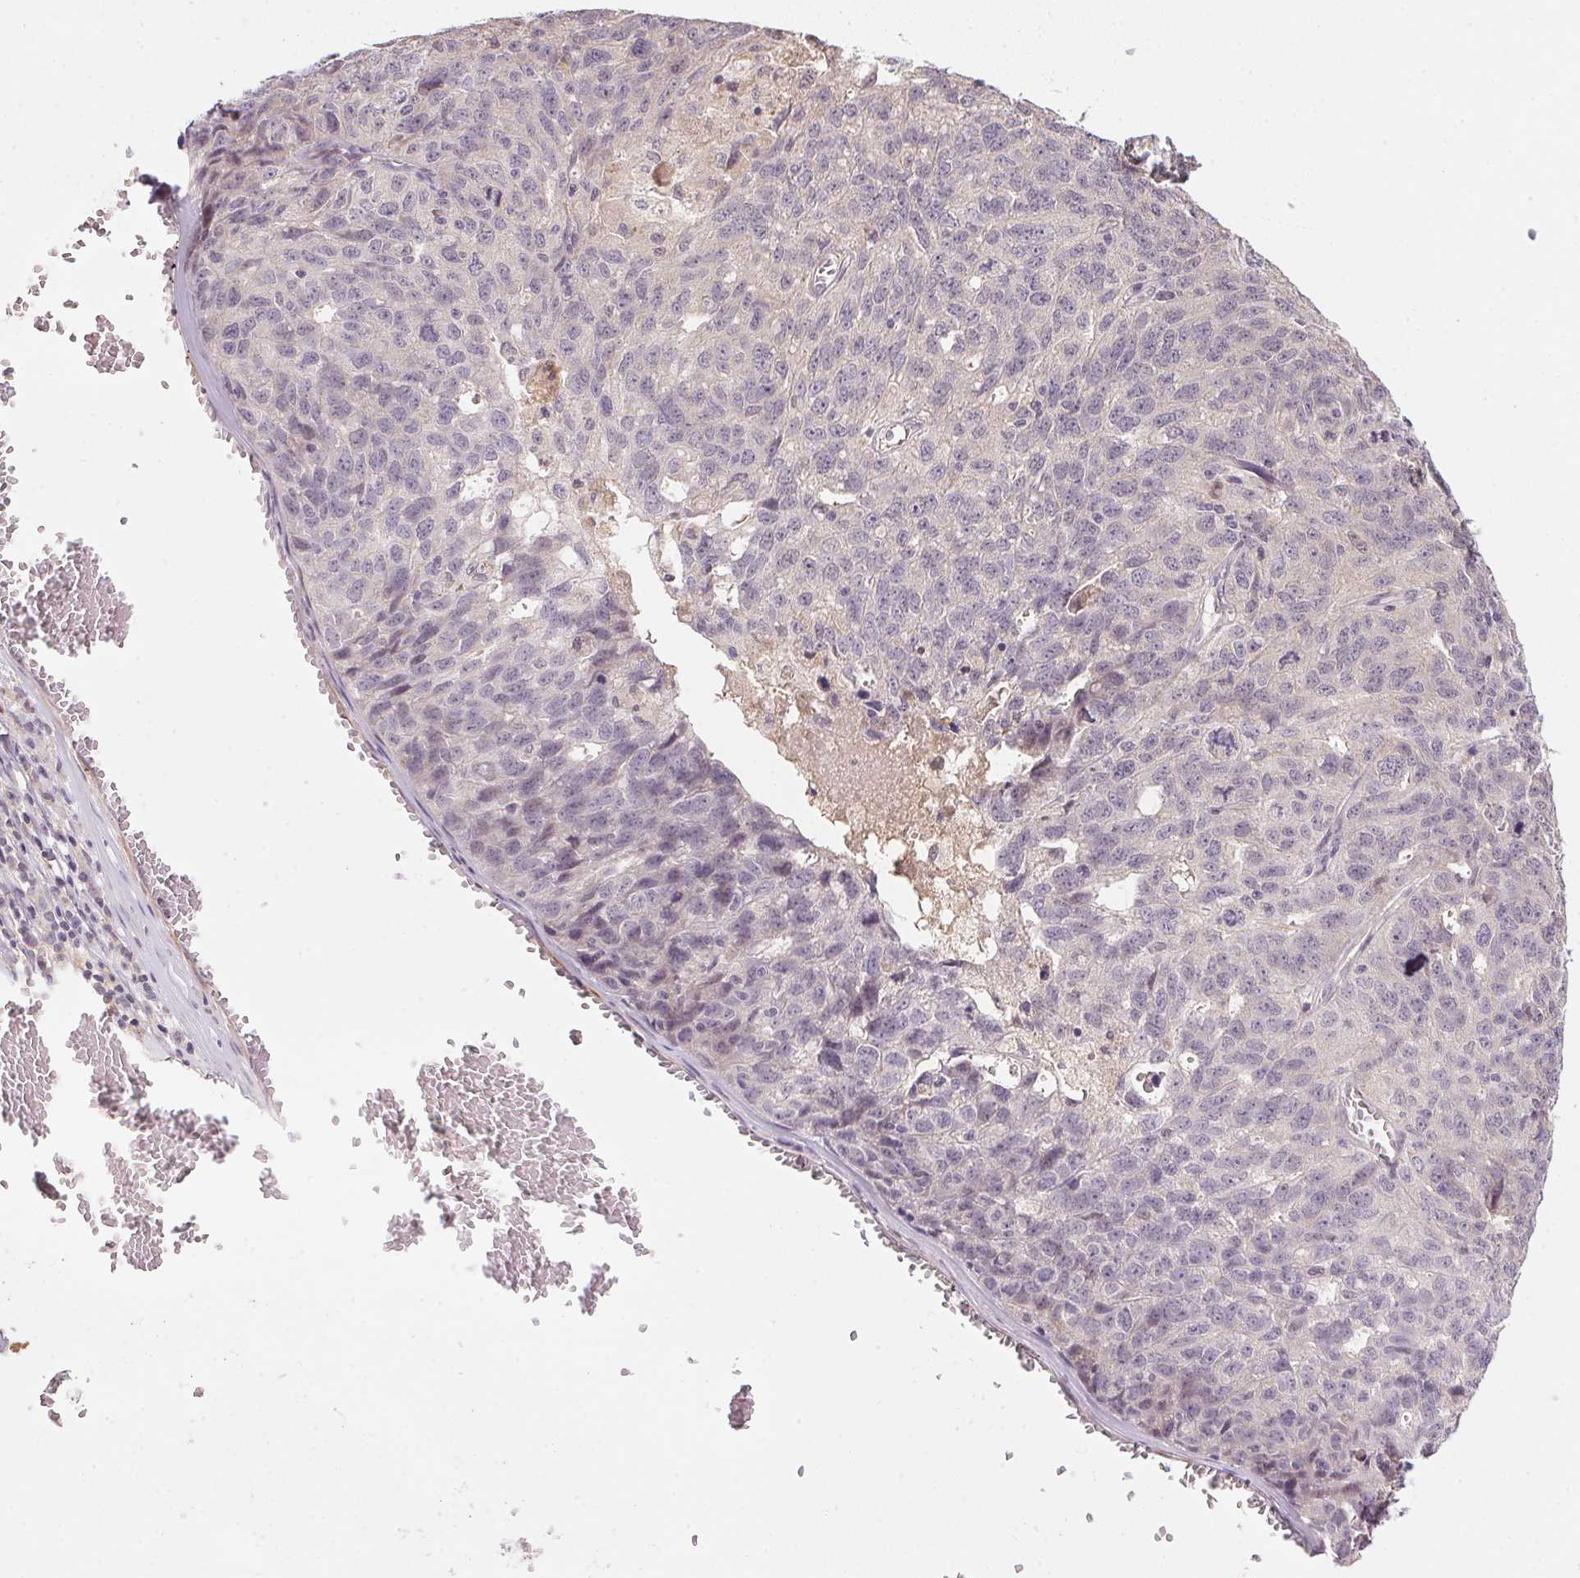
{"staining": {"intensity": "negative", "quantity": "none", "location": "none"}, "tissue": "ovarian cancer", "cell_type": "Tumor cells", "image_type": "cancer", "snomed": [{"axis": "morphology", "description": "Cystadenocarcinoma, serous, NOS"}, {"axis": "topography", "description": "Ovary"}], "caption": "Ovarian serous cystadenocarcinoma was stained to show a protein in brown. There is no significant expression in tumor cells. (DAB (3,3'-diaminobenzidine) immunohistochemistry with hematoxylin counter stain).", "gene": "CFAP92", "patient": {"sex": "female", "age": 71}}